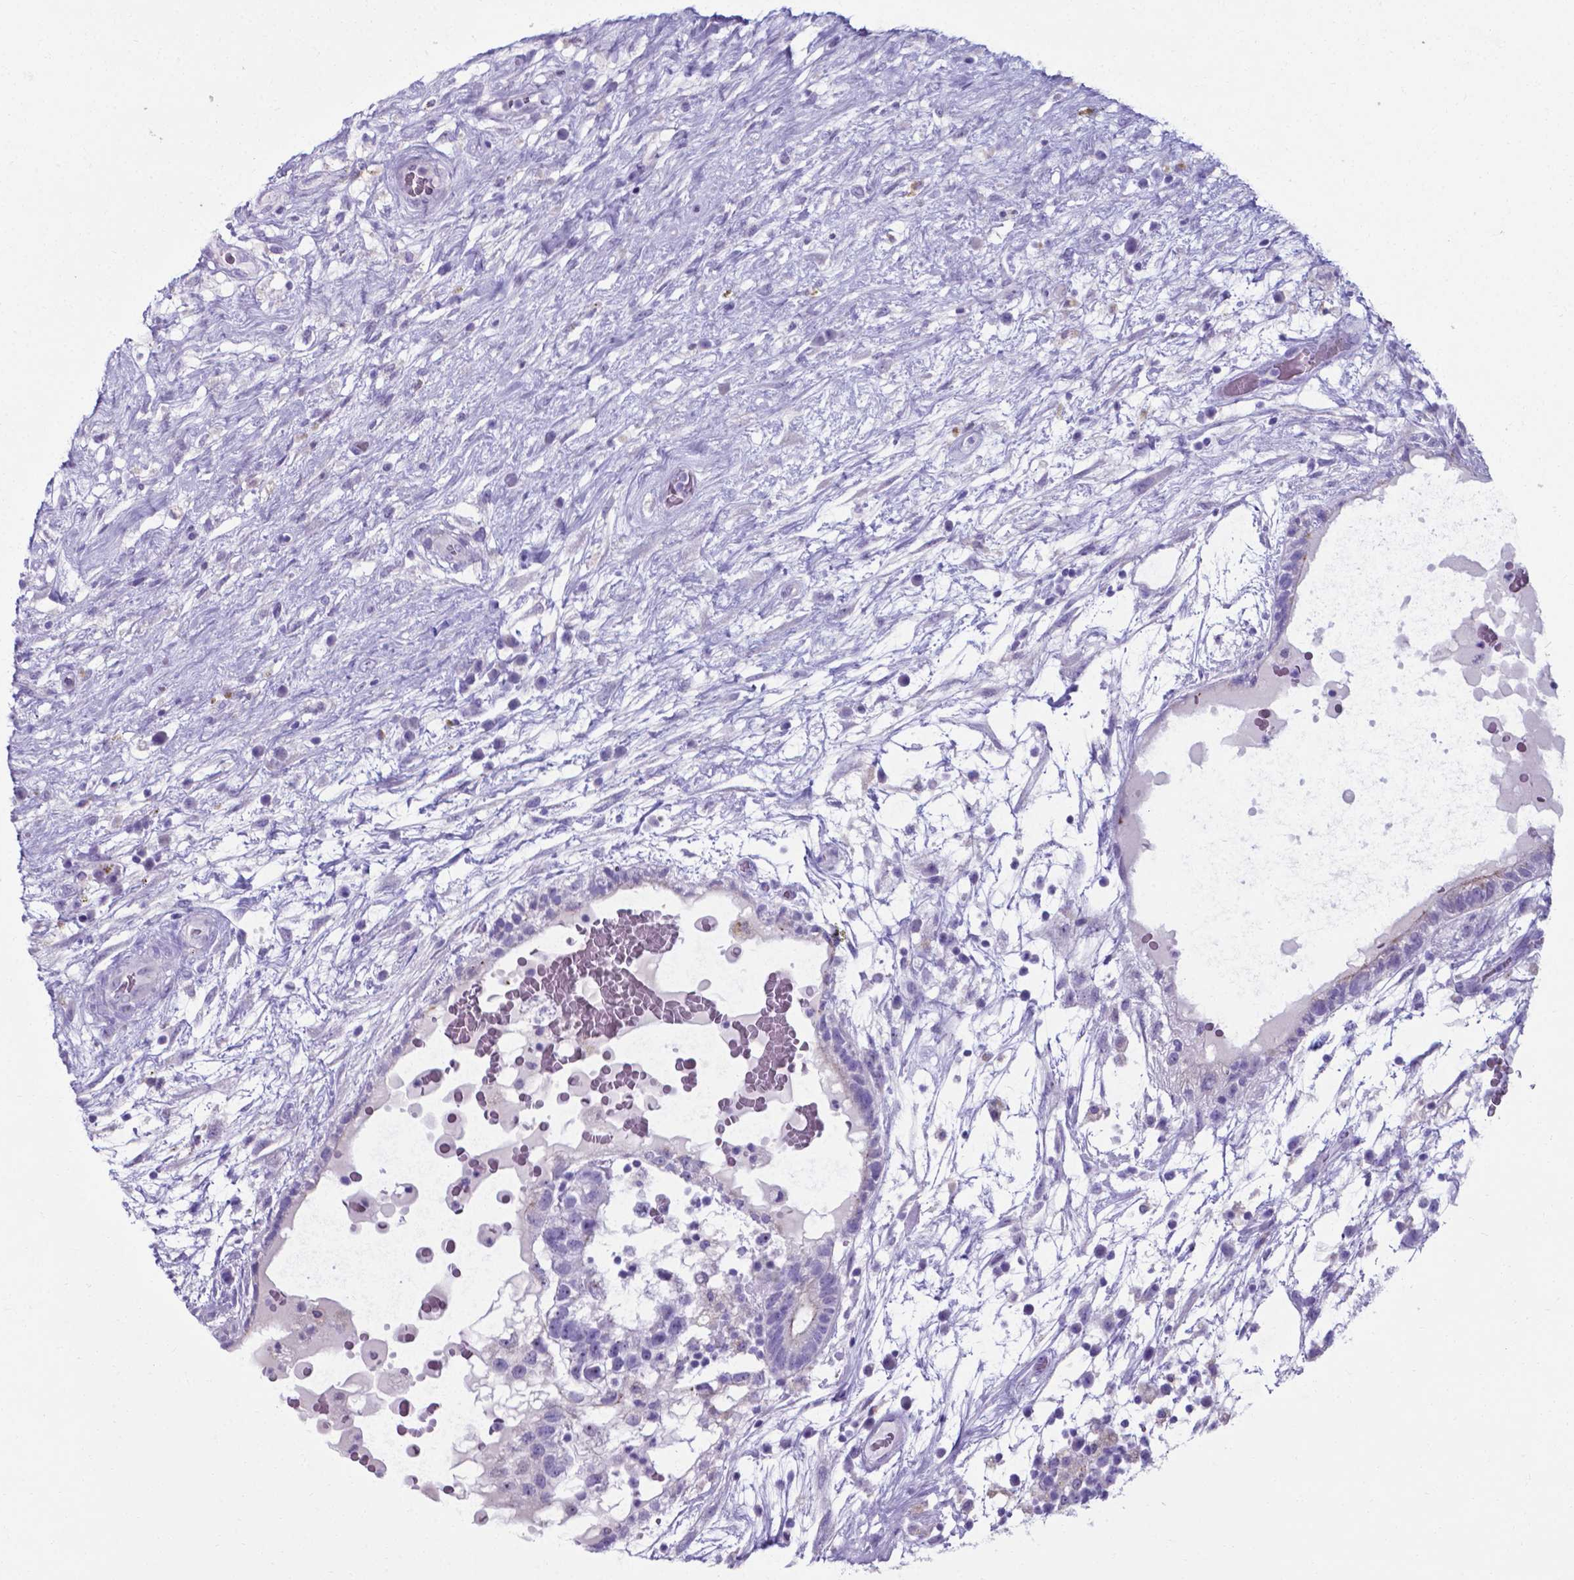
{"staining": {"intensity": "negative", "quantity": "none", "location": "none"}, "tissue": "testis cancer", "cell_type": "Tumor cells", "image_type": "cancer", "snomed": [{"axis": "morphology", "description": "Normal tissue, NOS"}, {"axis": "morphology", "description": "Carcinoma, Embryonal, NOS"}, {"axis": "topography", "description": "Testis"}], "caption": "The image reveals no significant positivity in tumor cells of testis embryonal carcinoma.", "gene": "AP5B1", "patient": {"sex": "male", "age": 32}}